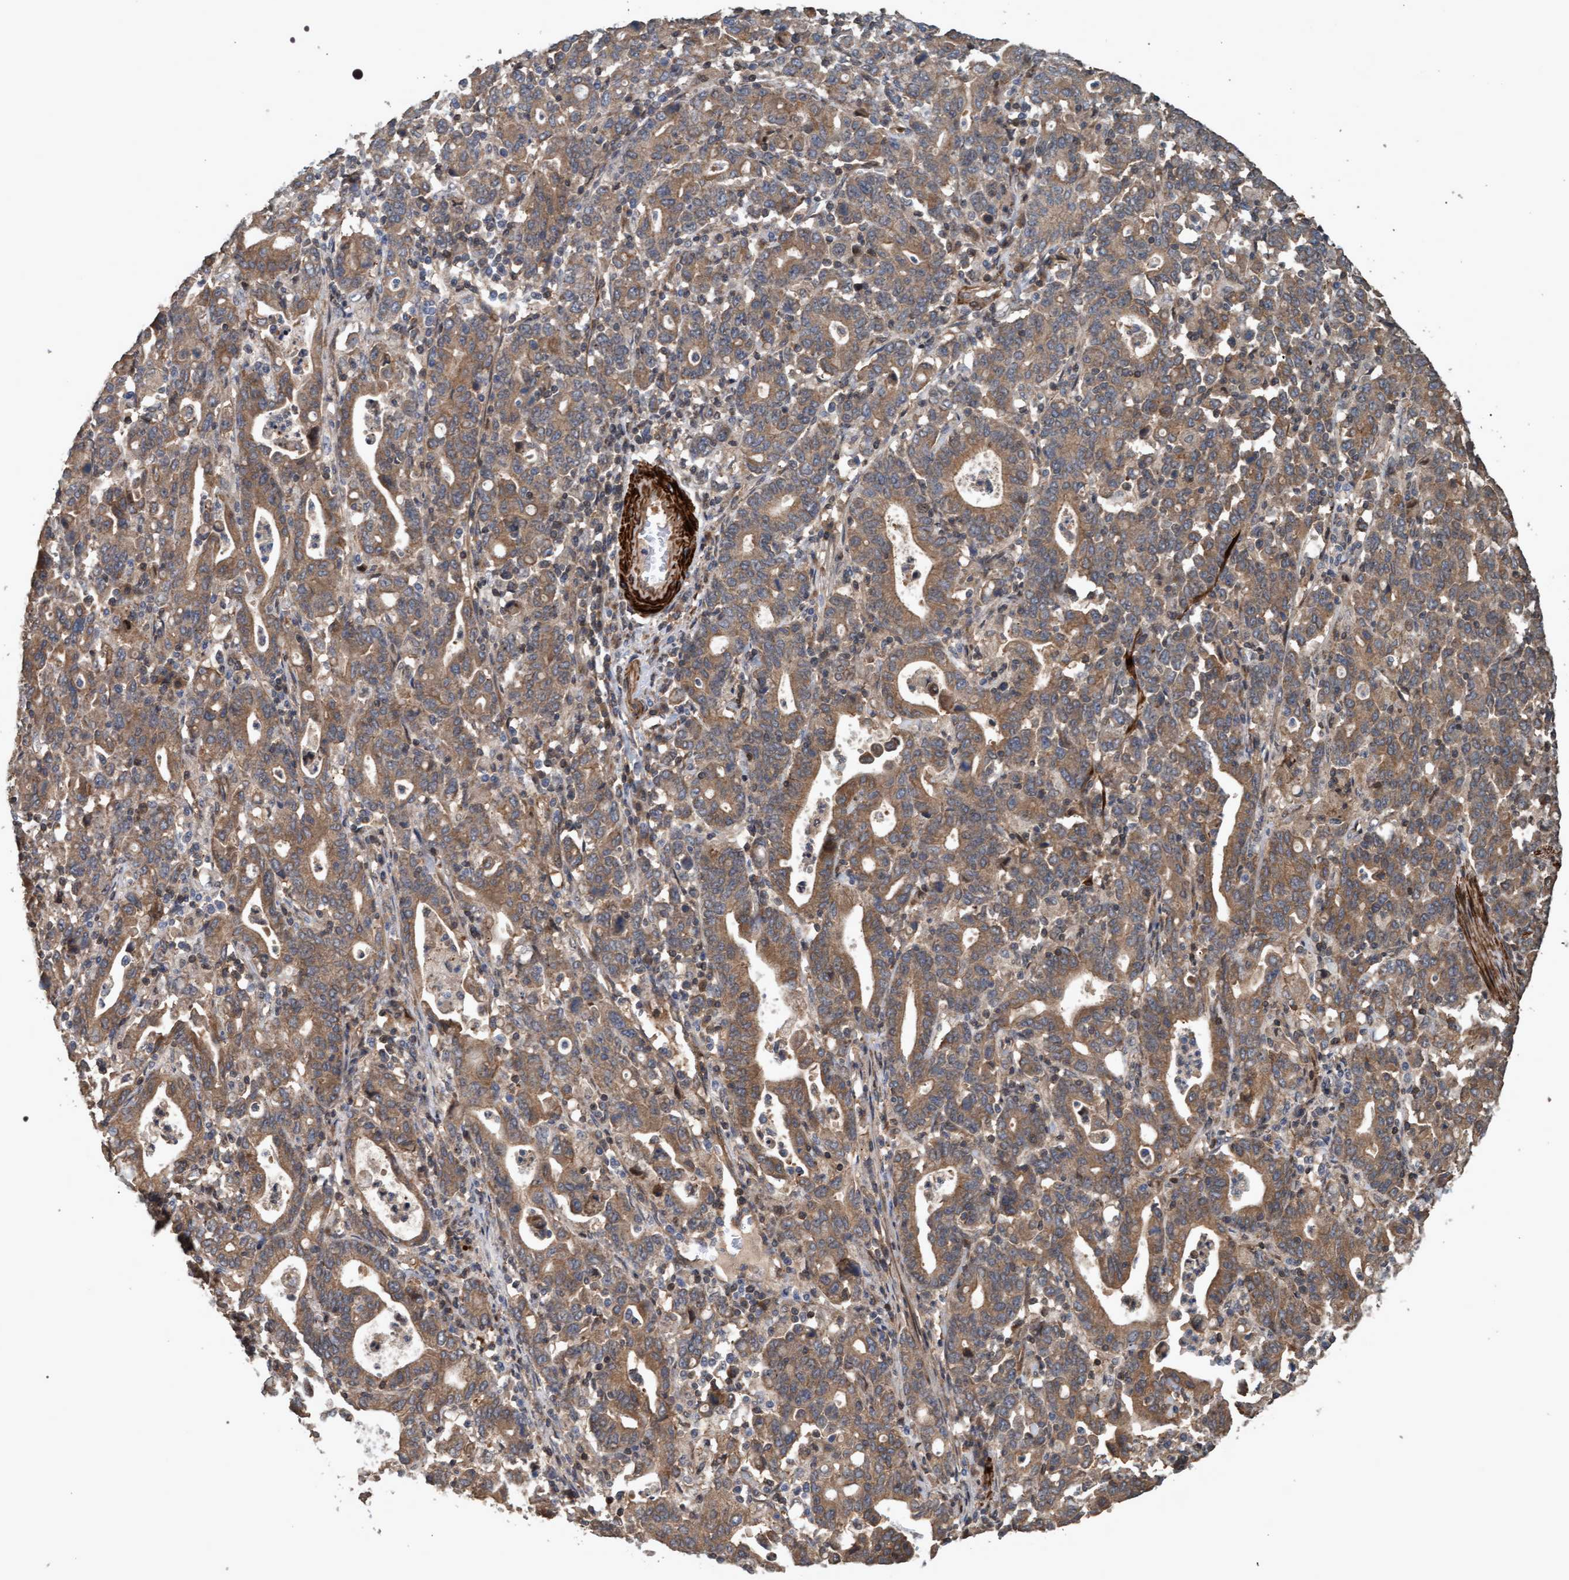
{"staining": {"intensity": "moderate", "quantity": ">75%", "location": "cytoplasmic/membranous"}, "tissue": "stomach cancer", "cell_type": "Tumor cells", "image_type": "cancer", "snomed": [{"axis": "morphology", "description": "Adenocarcinoma, NOS"}, {"axis": "topography", "description": "Stomach, upper"}], "caption": "Adenocarcinoma (stomach) stained for a protein (brown) reveals moderate cytoplasmic/membranous positive staining in approximately >75% of tumor cells.", "gene": "GGT6", "patient": {"sex": "male", "age": 69}}